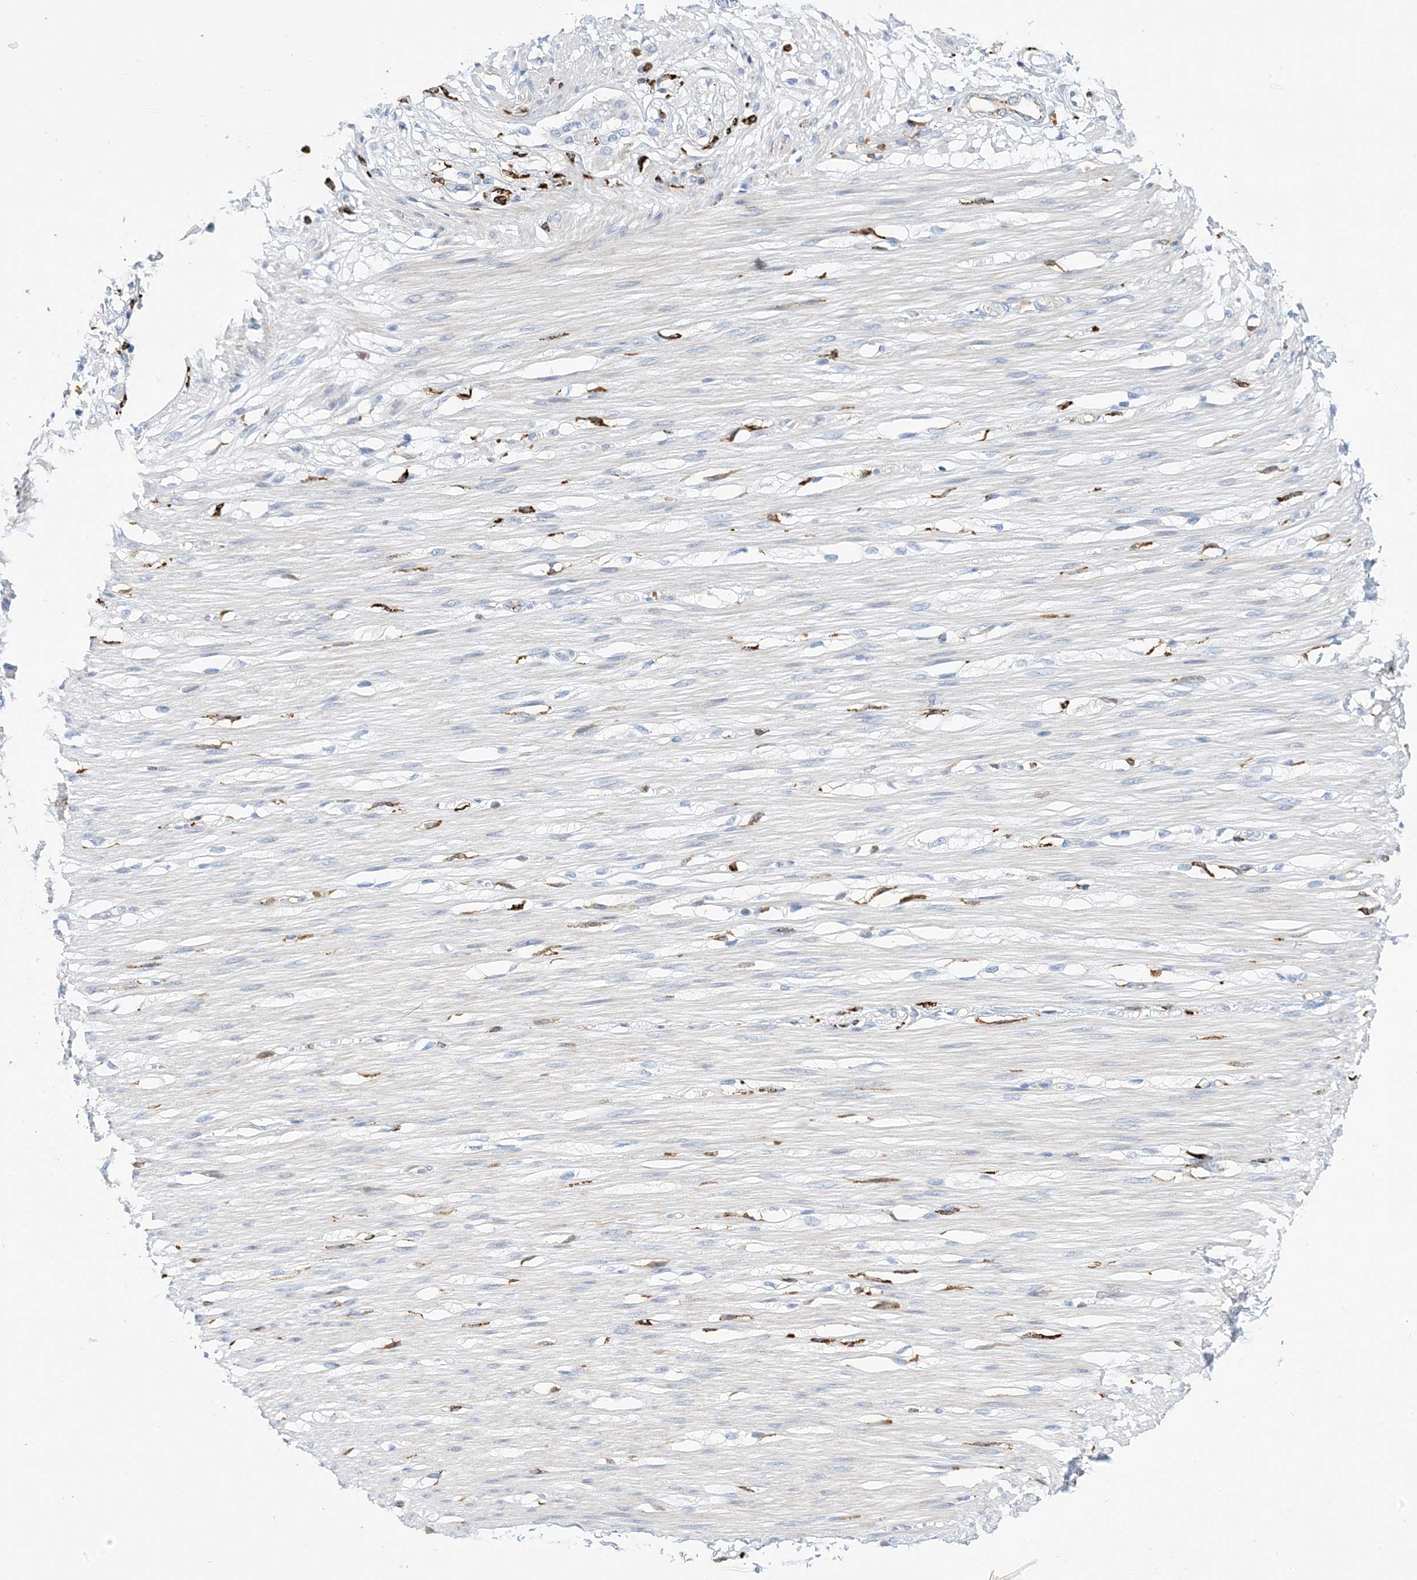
{"staining": {"intensity": "negative", "quantity": "none", "location": "none"}, "tissue": "smooth muscle", "cell_type": "Smooth muscle cells", "image_type": "normal", "snomed": [{"axis": "morphology", "description": "Normal tissue, NOS"}, {"axis": "morphology", "description": "Adenocarcinoma, NOS"}, {"axis": "topography", "description": "Colon"}, {"axis": "topography", "description": "Peripheral nerve tissue"}], "caption": "Smooth muscle cells show no significant expression in benign smooth muscle.", "gene": "DPH3", "patient": {"sex": "male", "age": 14}}